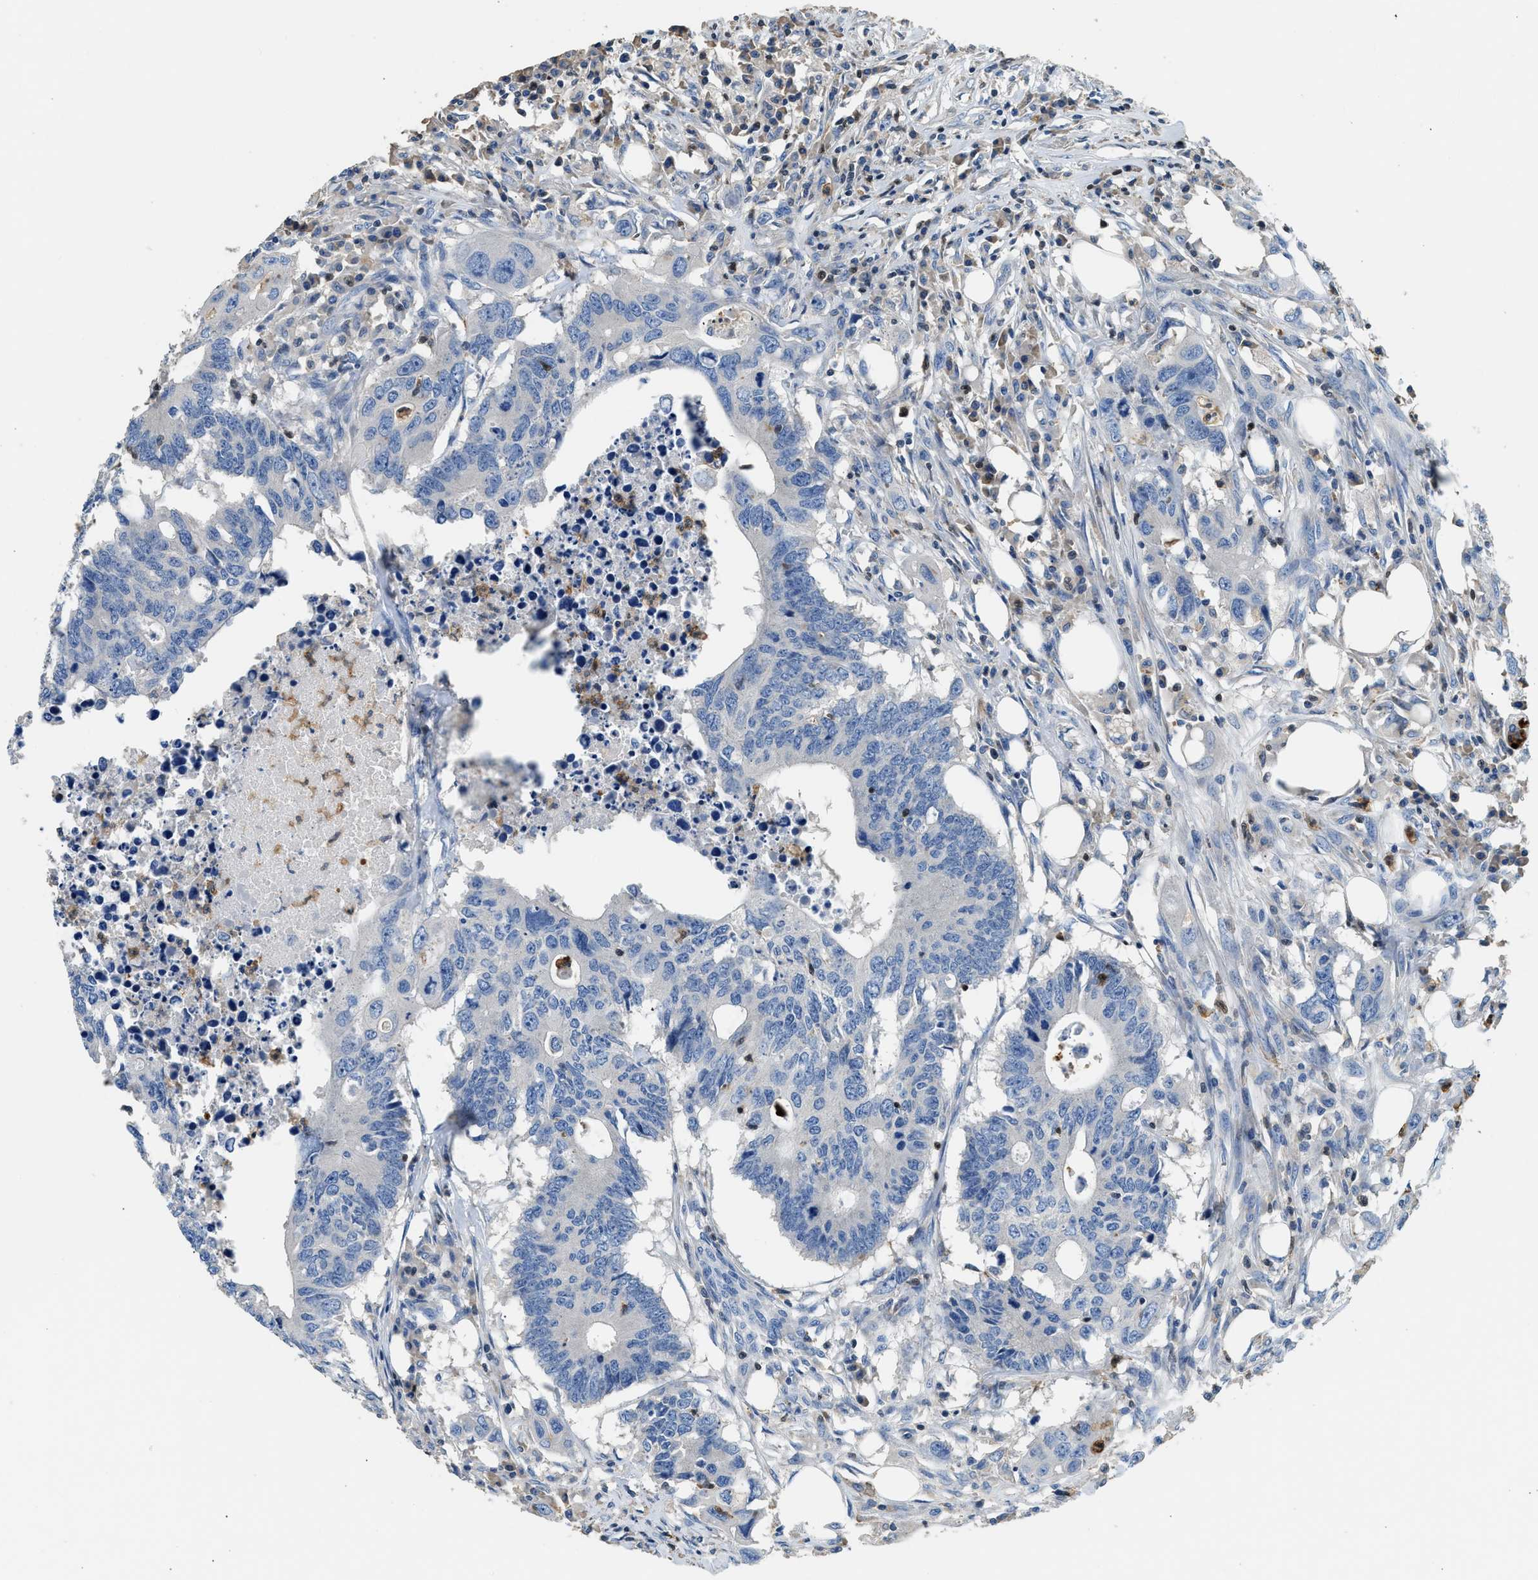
{"staining": {"intensity": "negative", "quantity": "none", "location": "none"}, "tissue": "colorectal cancer", "cell_type": "Tumor cells", "image_type": "cancer", "snomed": [{"axis": "morphology", "description": "Adenocarcinoma, NOS"}, {"axis": "topography", "description": "Colon"}], "caption": "A histopathology image of human colorectal adenocarcinoma is negative for staining in tumor cells. The staining is performed using DAB (3,3'-diaminobenzidine) brown chromogen with nuclei counter-stained in using hematoxylin.", "gene": "TOX", "patient": {"sex": "male", "age": 71}}